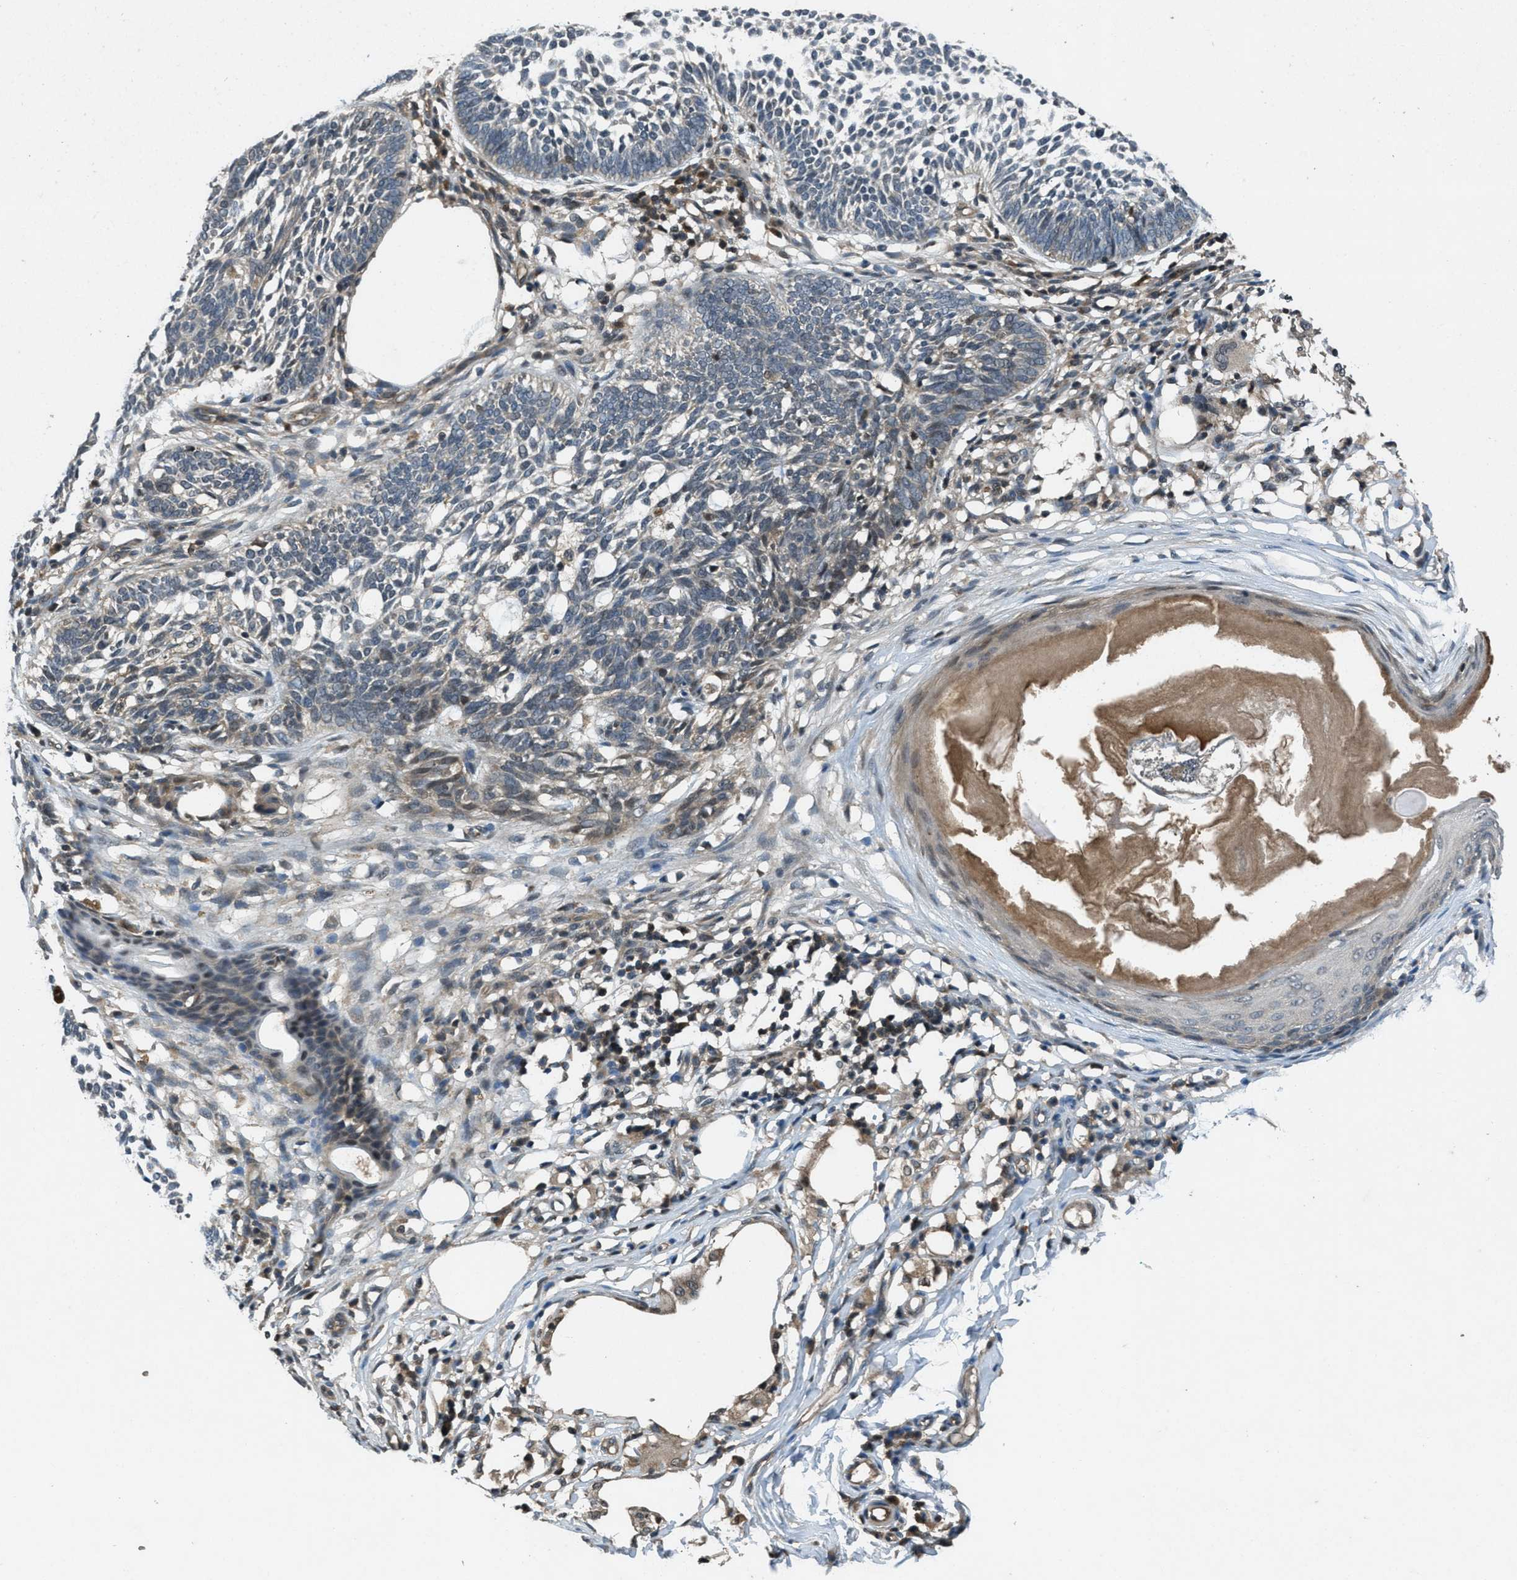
{"staining": {"intensity": "negative", "quantity": "none", "location": "none"}, "tissue": "skin cancer", "cell_type": "Tumor cells", "image_type": "cancer", "snomed": [{"axis": "morphology", "description": "Normal tissue, NOS"}, {"axis": "morphology", "description": "Basal cell carcinoma"}, {"axis": "topography", "description": "Skin"}], "caption": "Immunohistochemistry micrograph of neoplastic tissue: skin basal cell carcinoma stained with DAB shows no significant protein expression in tumor cells.", "gene": "DUSP6", "patient": {"sex": "male", "age": 87}}